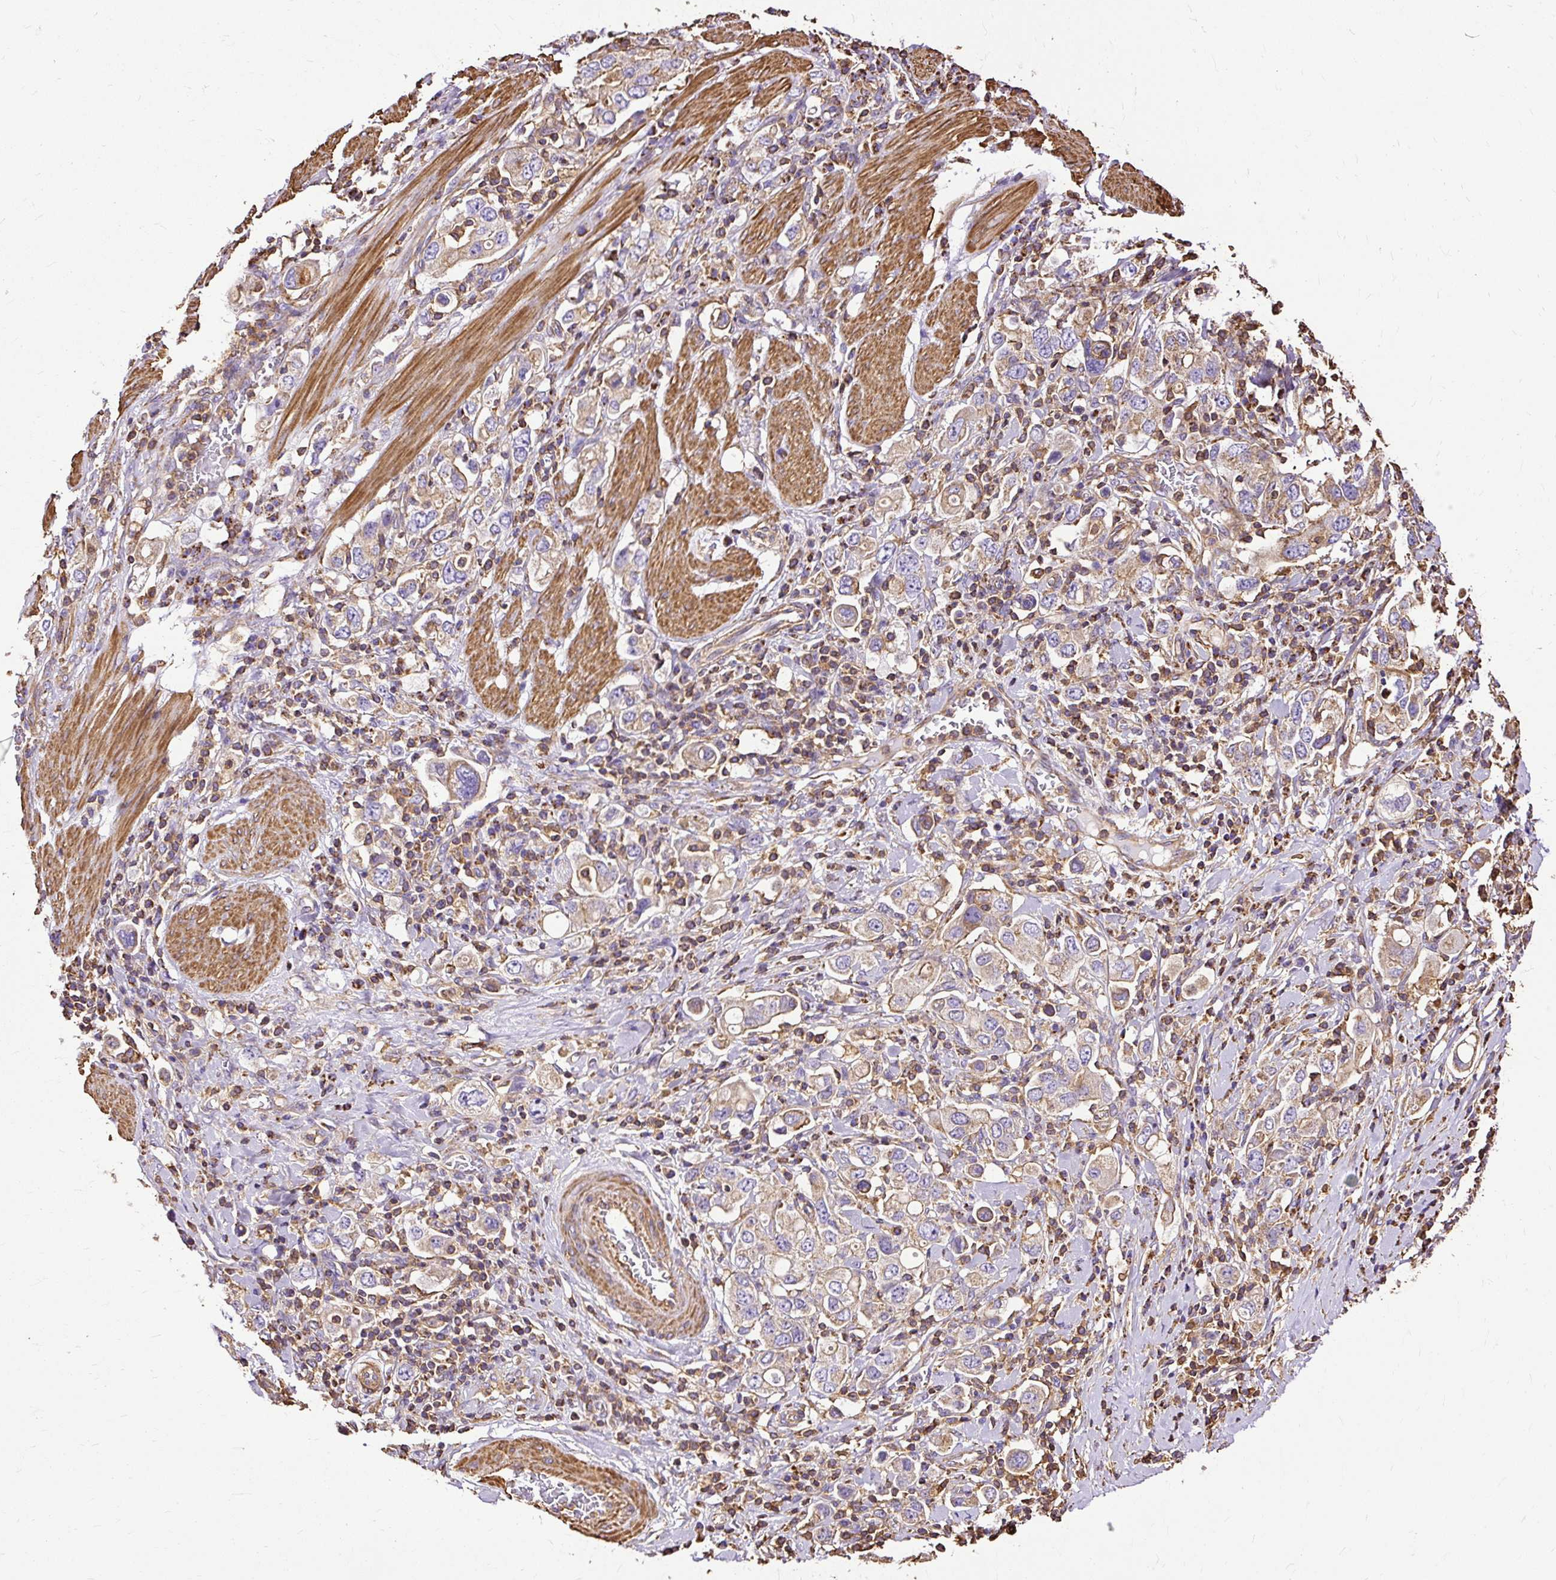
{"staining": {"intensity": "weak", "quantity": ">75%", "location": "cytoplasmic/membranous"}, "tissue": "stomach cancer", "cell_type": "Tumor cells", "image_type": "cancer", "snomed": [{"axis": "morphology", "description": "Adenocarcinoma, NOS"}, {"axis": "topography", "description": "Stomach, upper"}], "caption": "This micrograph displays stomach adenocarcinoma stained with immunohistochemistry to label a protein in brown. The cytoplasmic/membranous of tumor cells show weak positivity for the protein. Nuclei are counter-stained blue.", "gene": "KLHL11", "patient": {"sex": "male", "age": 62}}